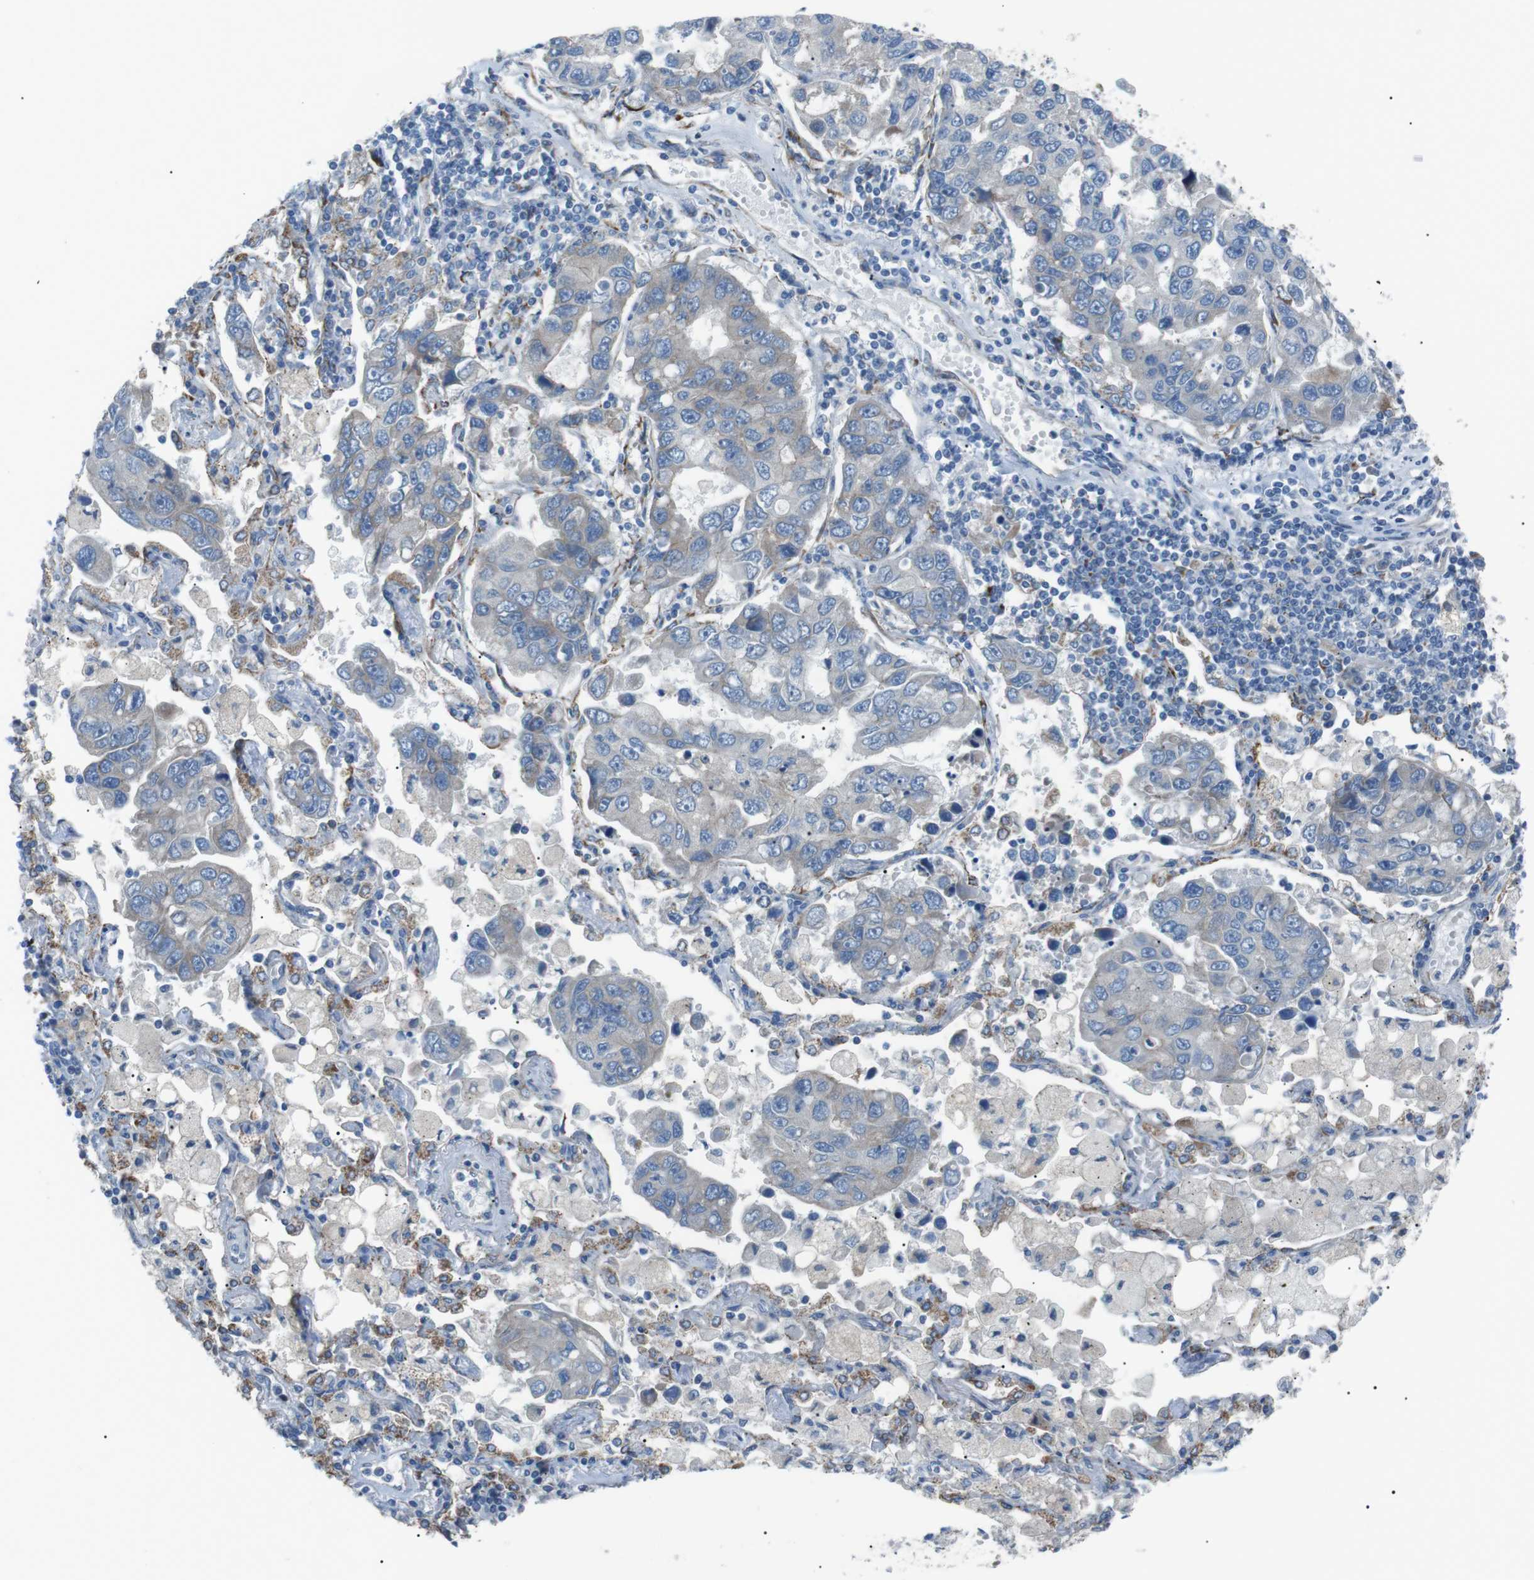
{"staining": {"intensity": "negative", "quantity": "none", "location": "none"}, "tissue": "lung cancer", "cell_type": "Tumor cells", "image_type": "cancer", "snomed": [{"axis": "morphology", "description": "Adenocarcinoma, NOS"}, {"axis": "topography", "description": "Lung"}], "caption": "The photomicrograph reveals no significant expression in tumor cells of lung cancer.", "gene": "MTARC2", "patient": {"sex": "male", "age": 64}}